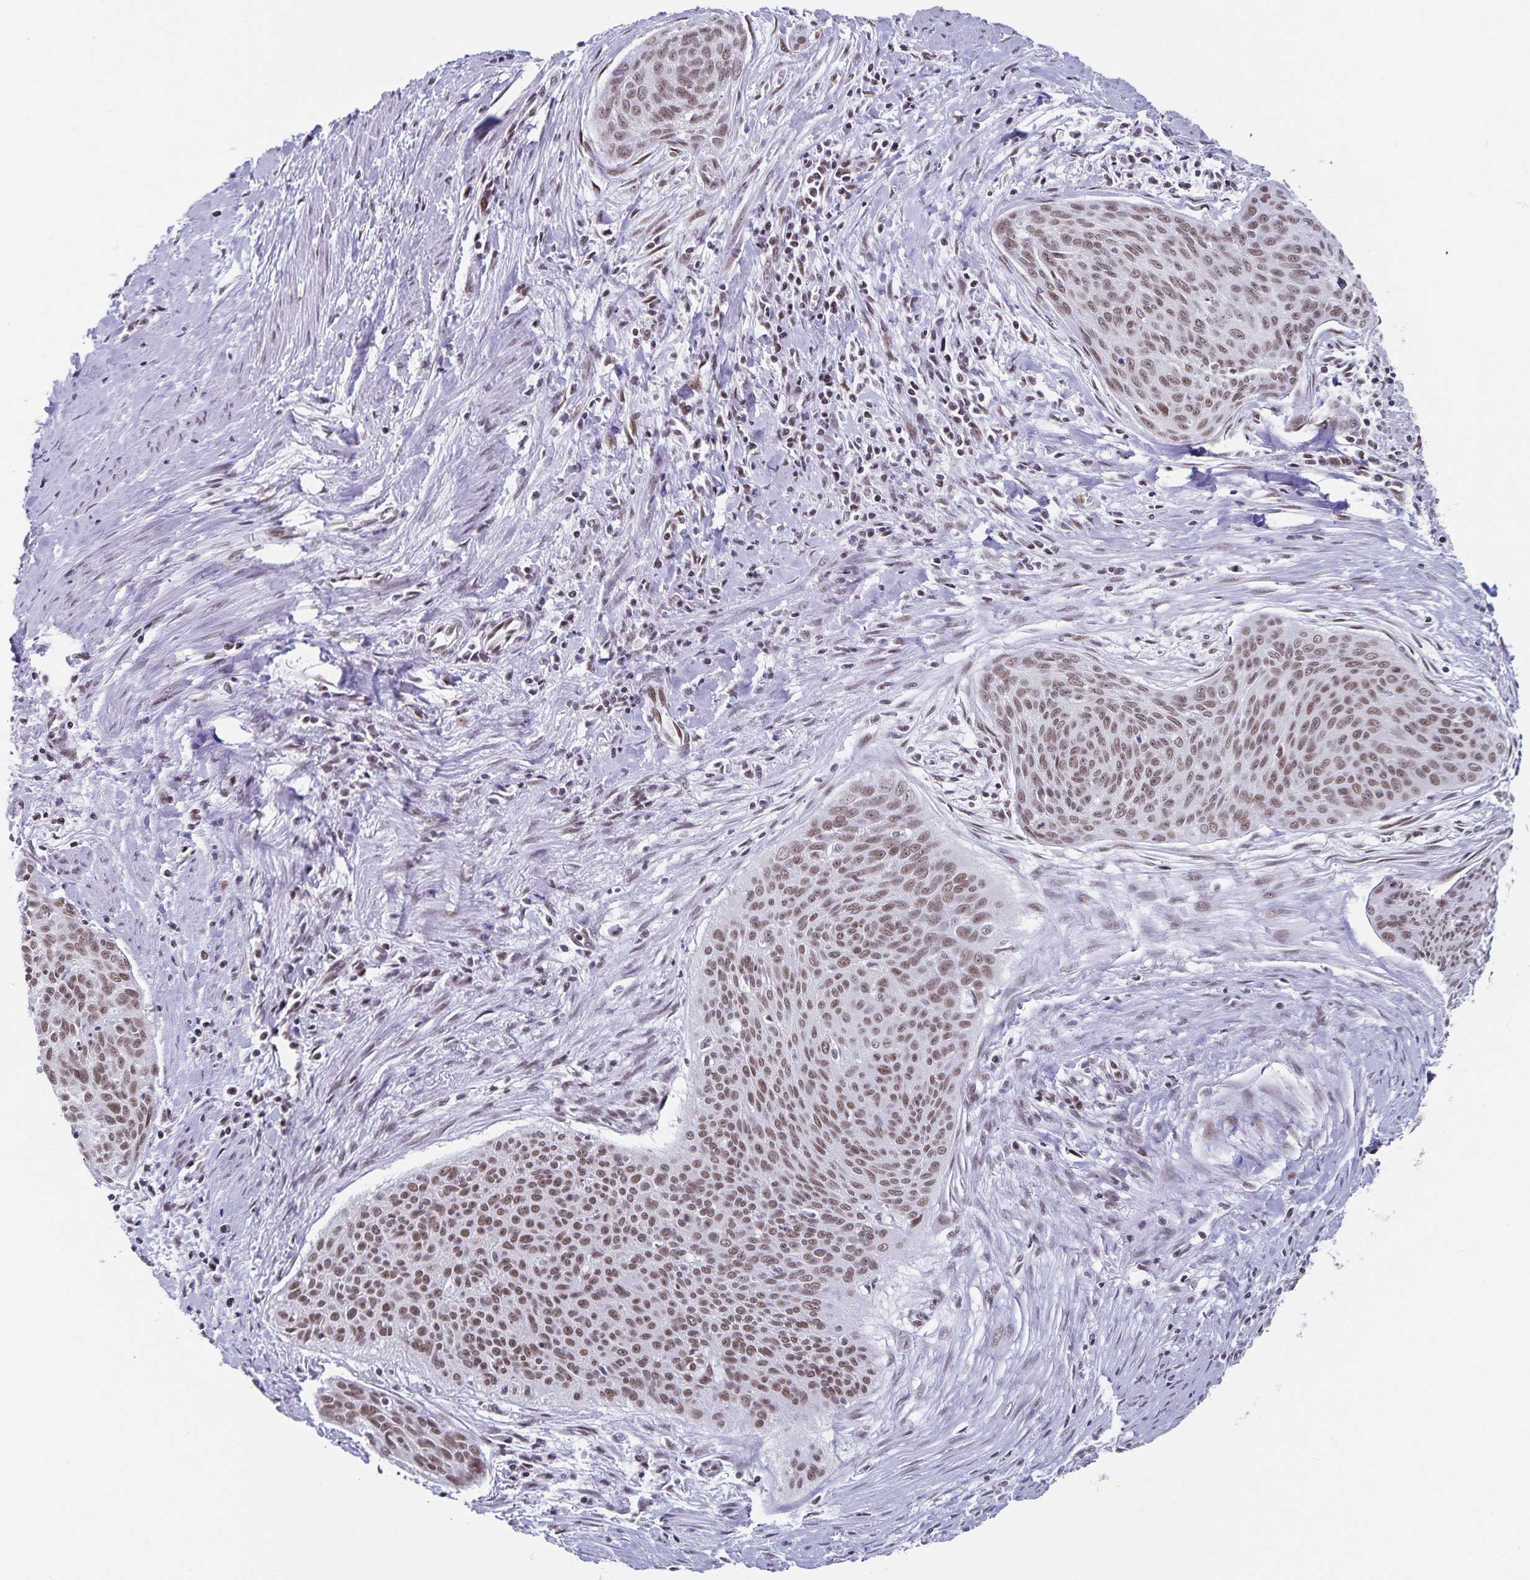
{"staining": {"intensity": "moderate", "quantity": ">75%", "location": "nuclear"}, "tissue": "cervical cancer", "cell_type": "Tumor cells", "image_type": "cancer", "snomed": [{"axis": "morphology", "description": "Squamous cell carcinoma, NOS"}, {"axis": "topography", "description": "Cervix"}], "caption": "Cervical cancer tissue displays moderate nuclear positivity in approximately >75% of tumor cells", "gene": "PBX2", "patient": {"sex": "female", "age": 55}}